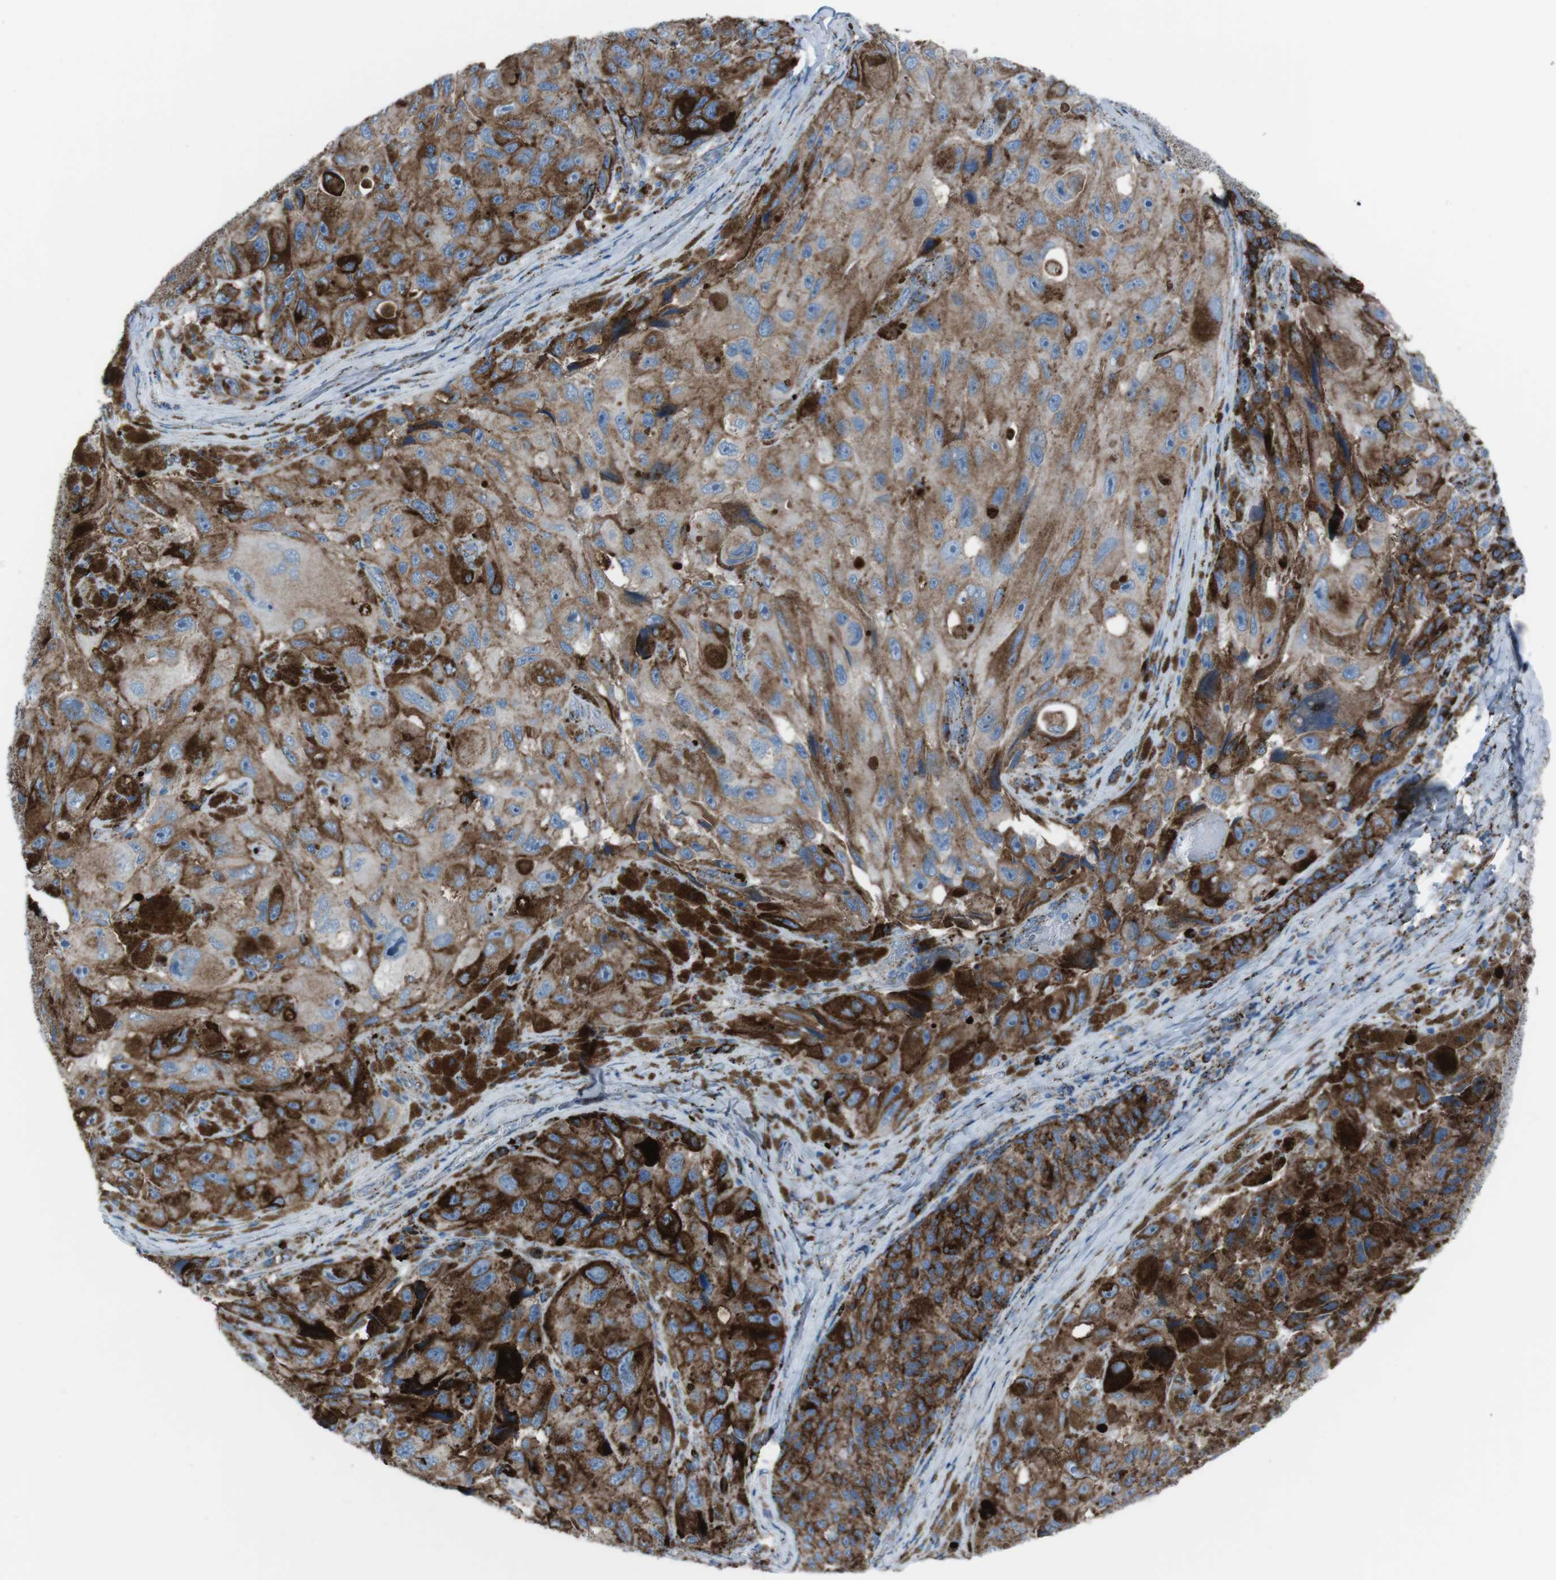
{"staining": {"intensity": "strong", "quantity": ">75%", "location": "cytoplasmic/membranous"}, "tissue": "melanoma", "cell_type": "Tumor cells", "image_type": "cancer", "snomed": [{"axis": "morphology", "description": "Malignant melanoma, NOS"}, {"axis": "topography", "description": "Skin"}], "caption": "This is an image of immunohistochemistry (IHC) staining of melanoma, which shows strong expression in the cytoplasmic/membranous of tumor cells.", "gene": "SCARB2", "patient": {"sex": "female", "age": 73}}